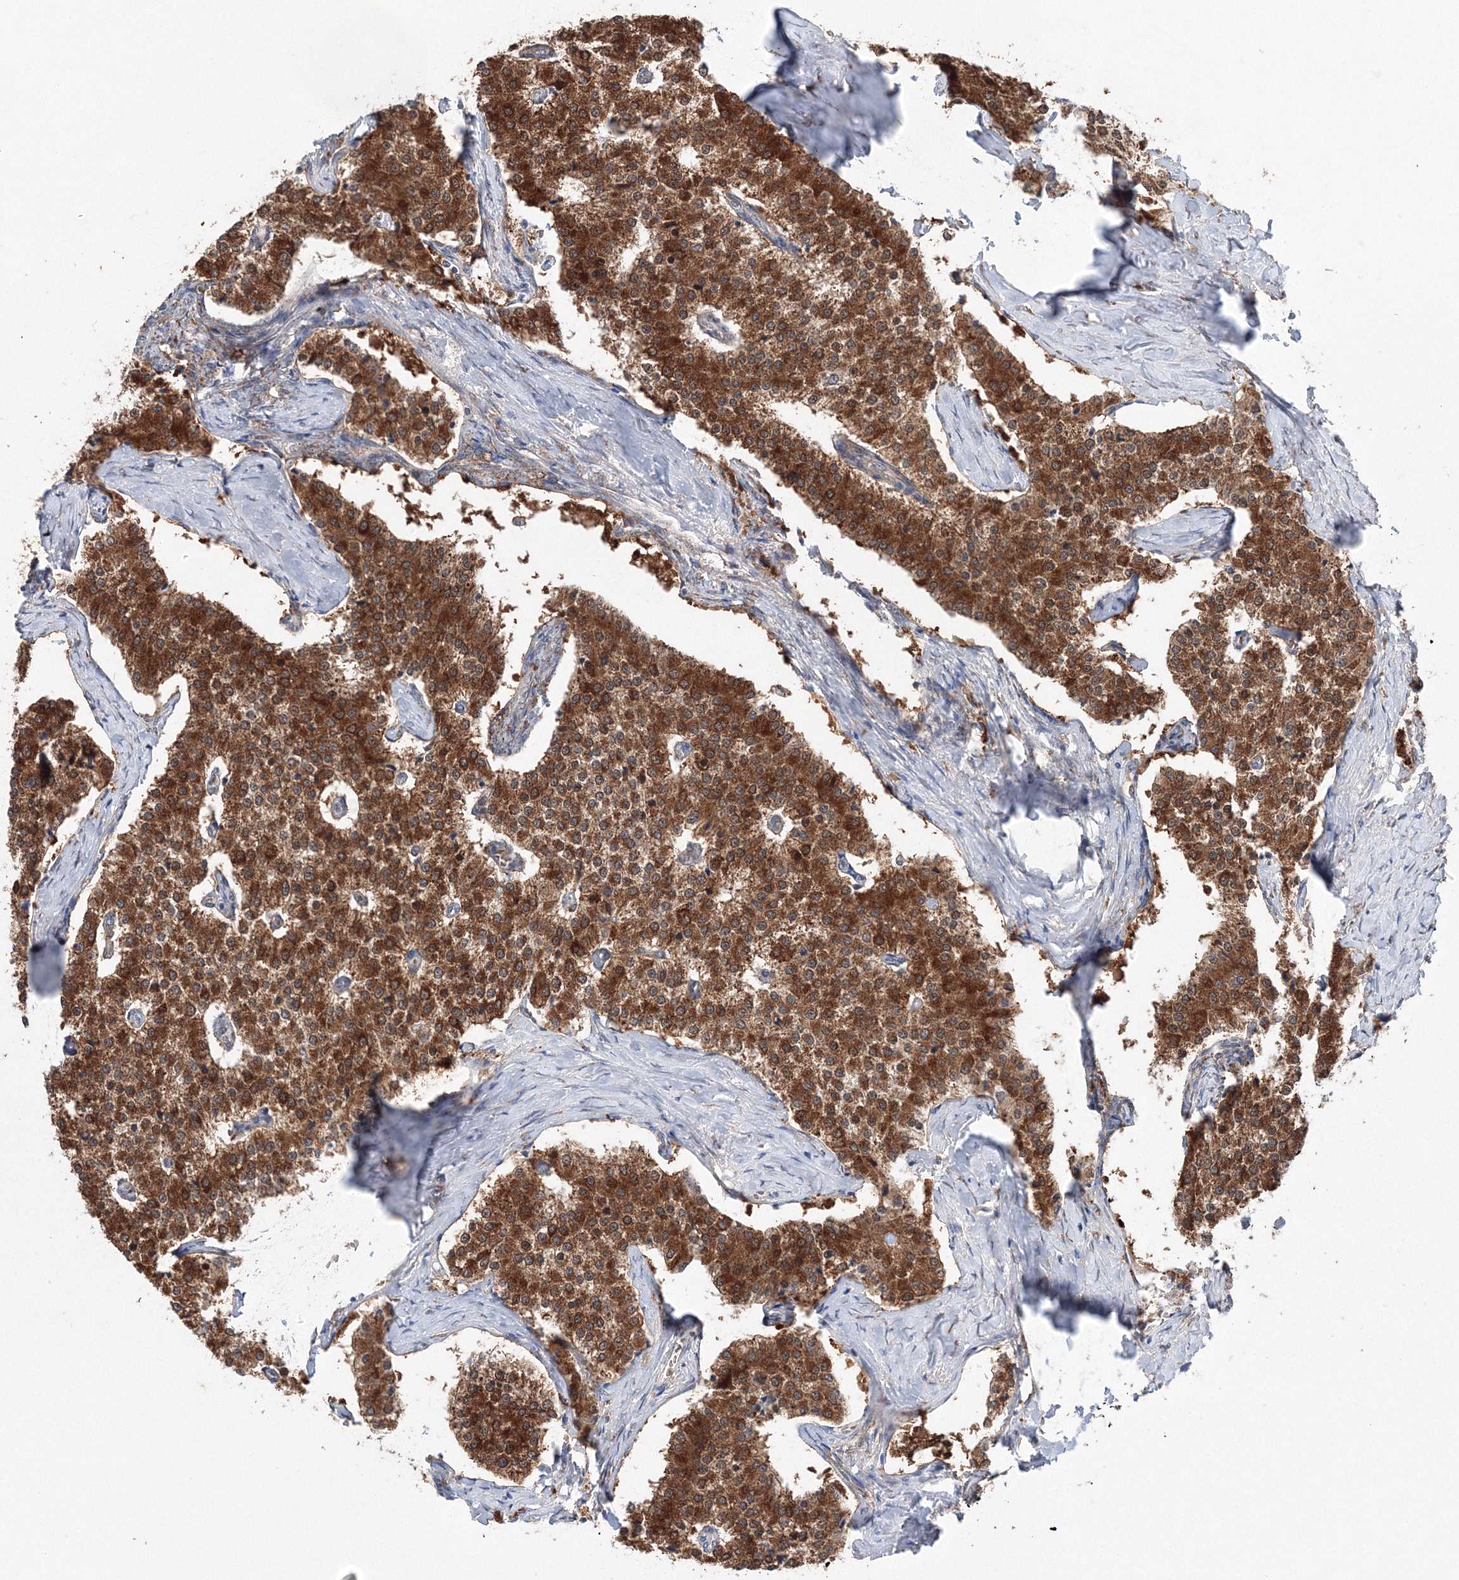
{"staining": {"intensity": "strong", "quantity": ">75%", "location": "cytoplasmic/membranous"}, "tissue": "carcinoid", "cell_type": "Tumor cells", "image_type": "cancer", "snomed": [{"axis": "morphology", "description": "Carcinoid, malignant, NOS"}, {"axis": "topography", "description": "Colon"}], "caption": "Carcinoid stained for a protein demonstrates strong cytoplasmic/membranous positivity in tumor cells.", "gene": "DIS3L2", "patient": {"sex": "female", "age": 52}}